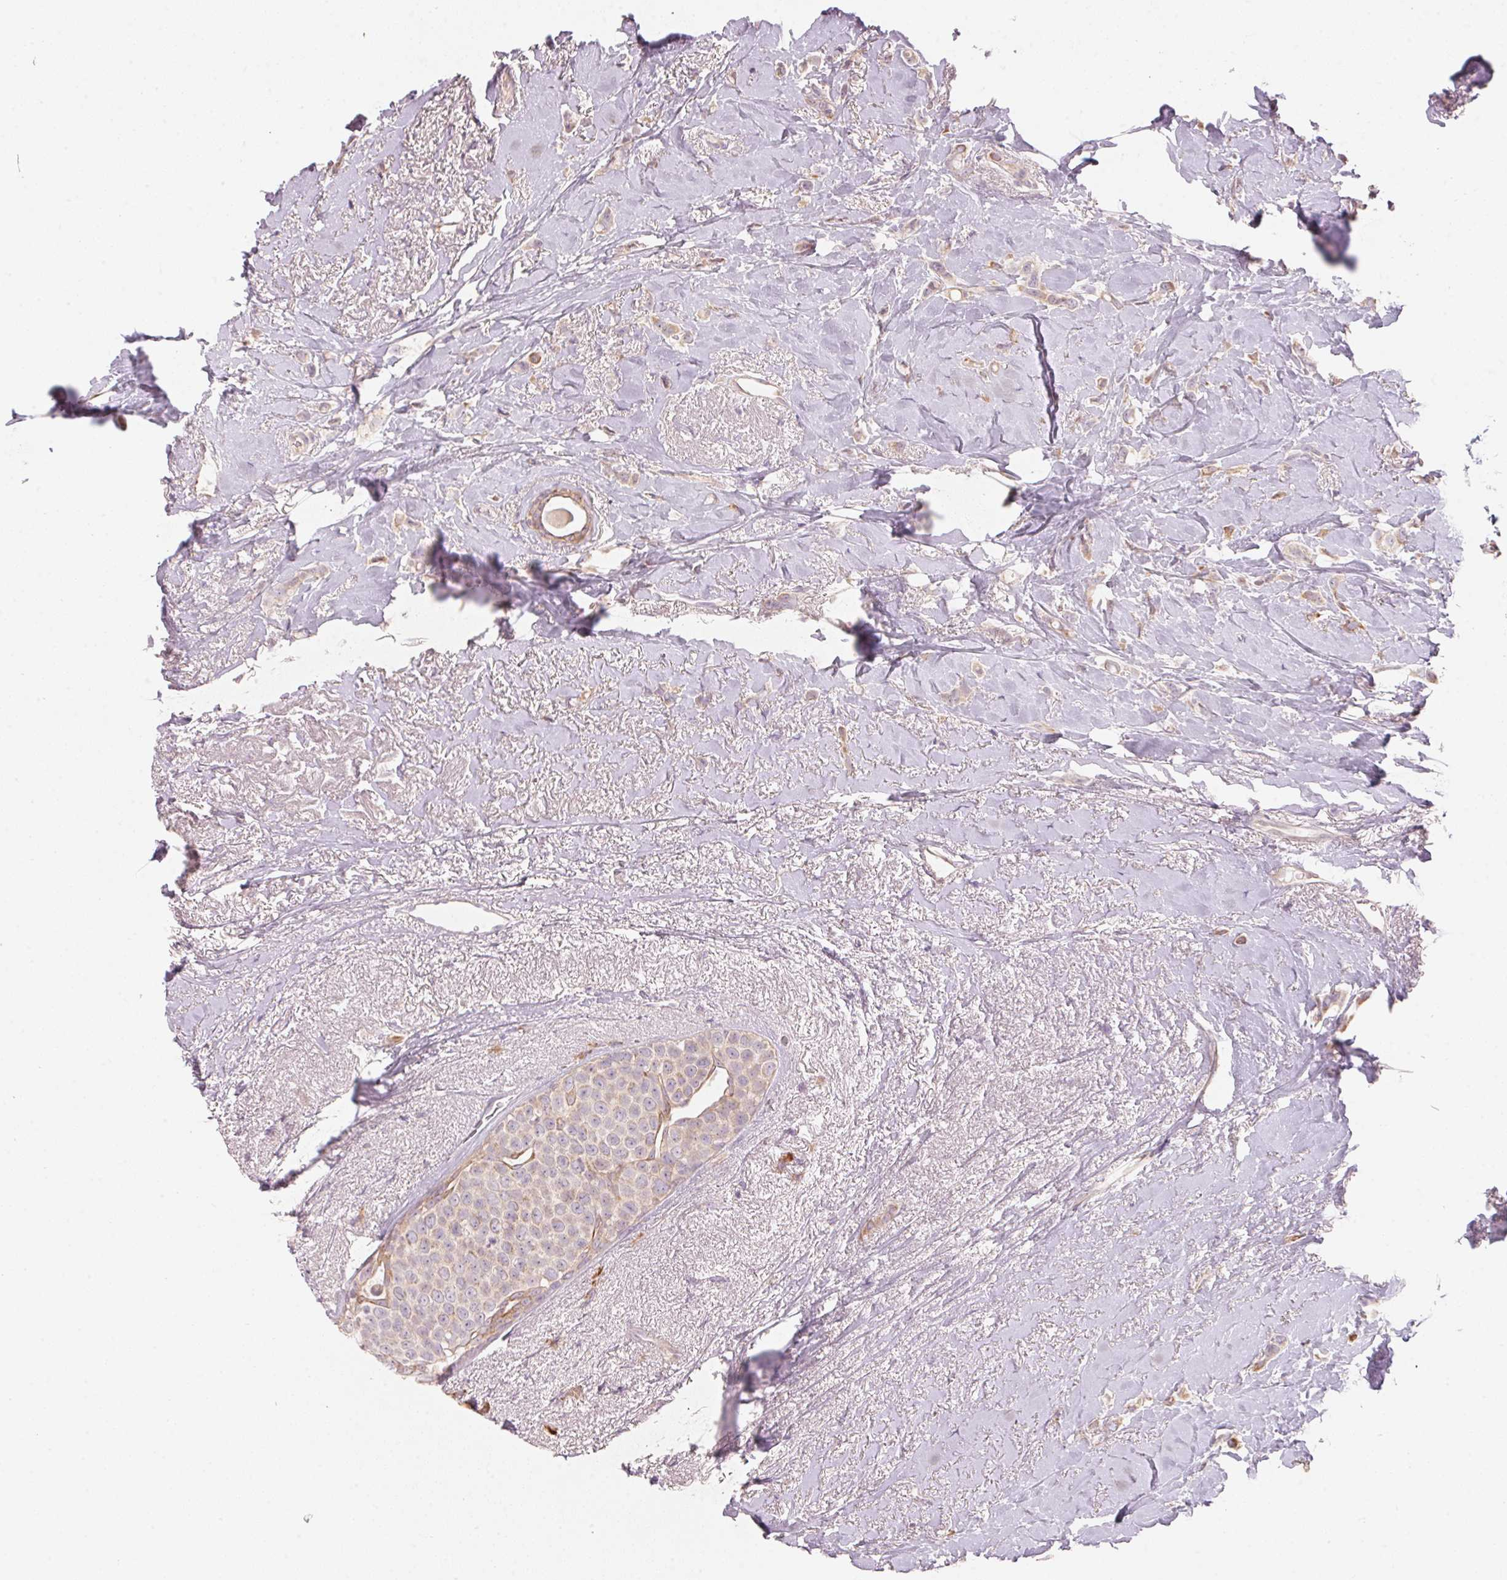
{"staining": {"intensity": "weak", "quantity": "25%-75%", "location": "cytoplasmic/membranous"}, "tissue": "breast cancer", "cell_type": "Tumor cells", "image_type": "cancer", "snomed": [{"axis": "morphology", "description": "Lobular carcinoma"}, {"axis": "topography", "description": "Breast"}], "caption": "Breast lobular carcinoma stained with DAB immunohistochemistry (IHC) shows low levels of weak cytoplasmic/membranous expression in about 25%-75% of tumor cells. (IHC, brightfield microscopy, high magnification).", "gene": "BLOC1S2", "patient": {"sex": "female", "age": 66}}